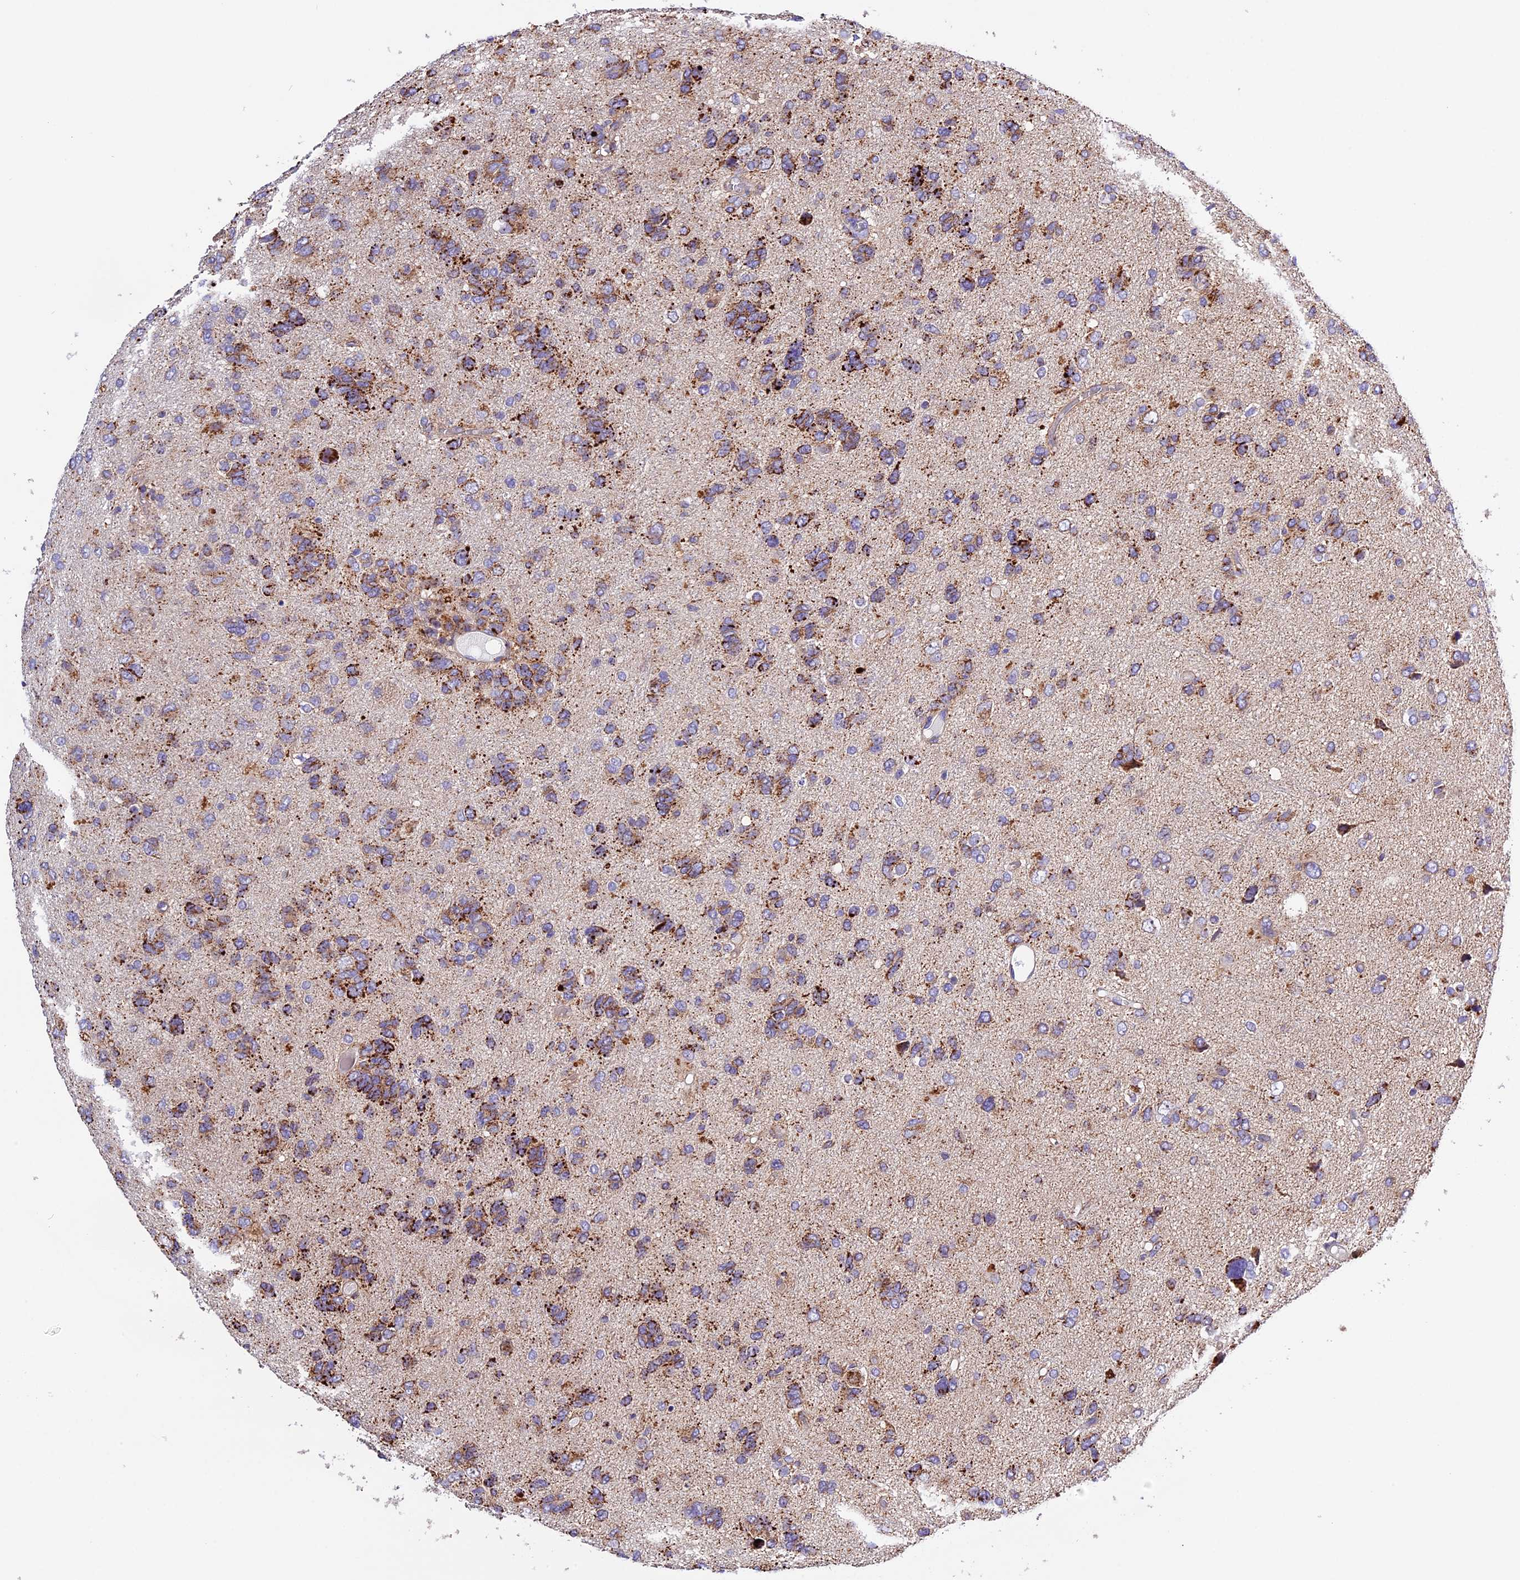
{"staining": {"intensity": "moderate", "quantity": ">75%", "location": "cytoplasmic/membranous"}, "tissue": "glioma", "cell_type": "Tumor cells", "image_type": "cancer", "snomed": [{"axis": "morphology", "description": "Glioma, malignant, High grade"}, {"axis": "topography", "description": "Brain"}], "caption": "Tumor cells exhibit medium levels of moderate cytoplasmic/membranous positivity in approximately >75% of cells in malignant glioma (high-grade).", "gene": "METTL22", "patient": {"sex": "female", "age": 59}}